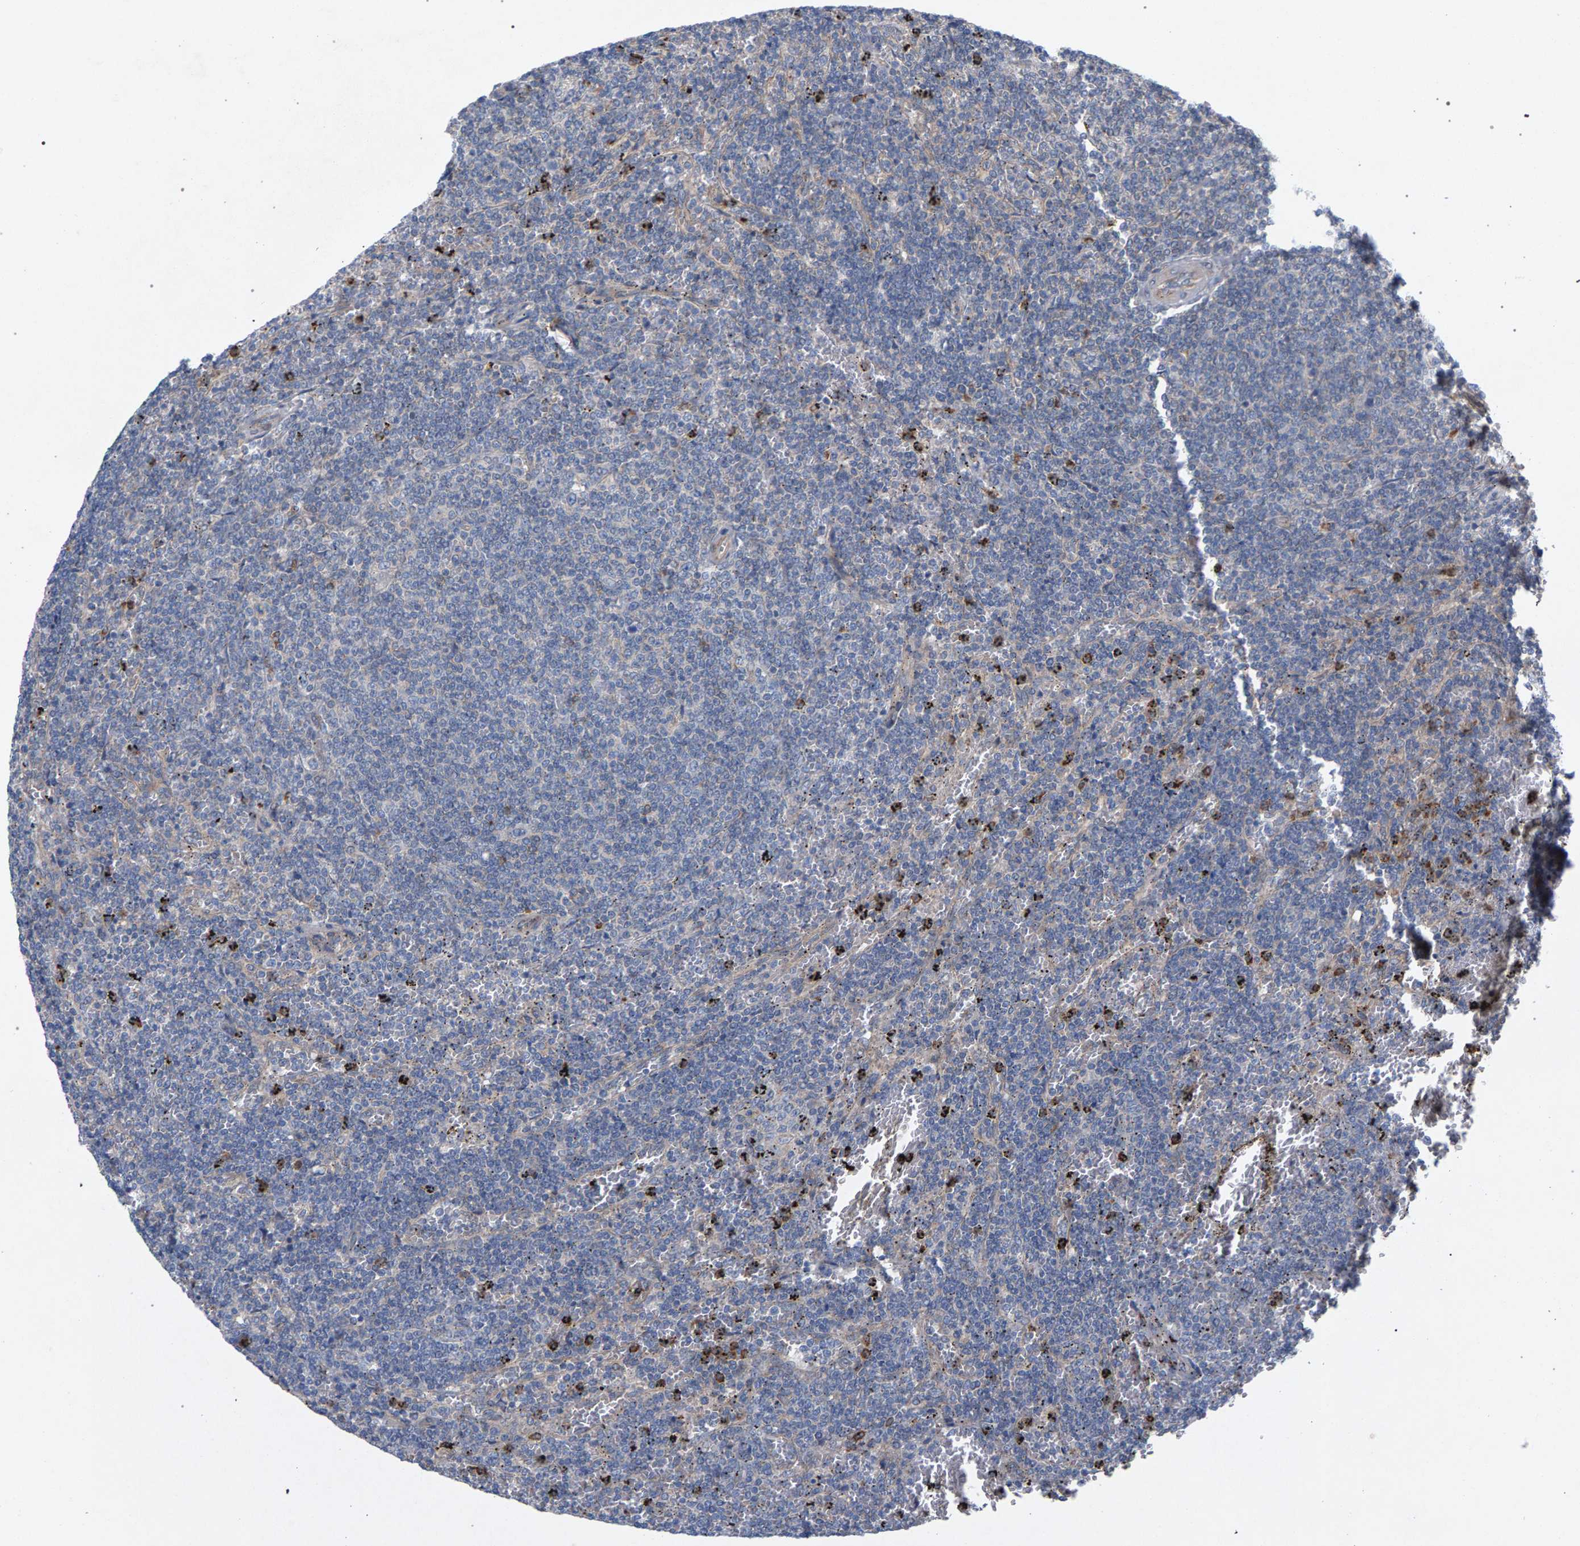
{"staining": {"intensity": "negative", "quantity": "none", "location": "none"}, "tissue": "lymphoma", "cell_type": "Tumor cells", "image_type": "cancer", "snomed": [{"axis": "morphology", "description": "Malignant lymphoma, non-Hodgkin's type, Low grade"}, {"axis": "topography", "description": "Spleen"}], "caption": "Tumor cells show no significant expression in lymphoma. The staining is performed using DAB brown chromogen with nuclei counter-stained in using hematoxylin.", "gene": "MAMDC2", "patient": {"sex": "female", "age": 50}}